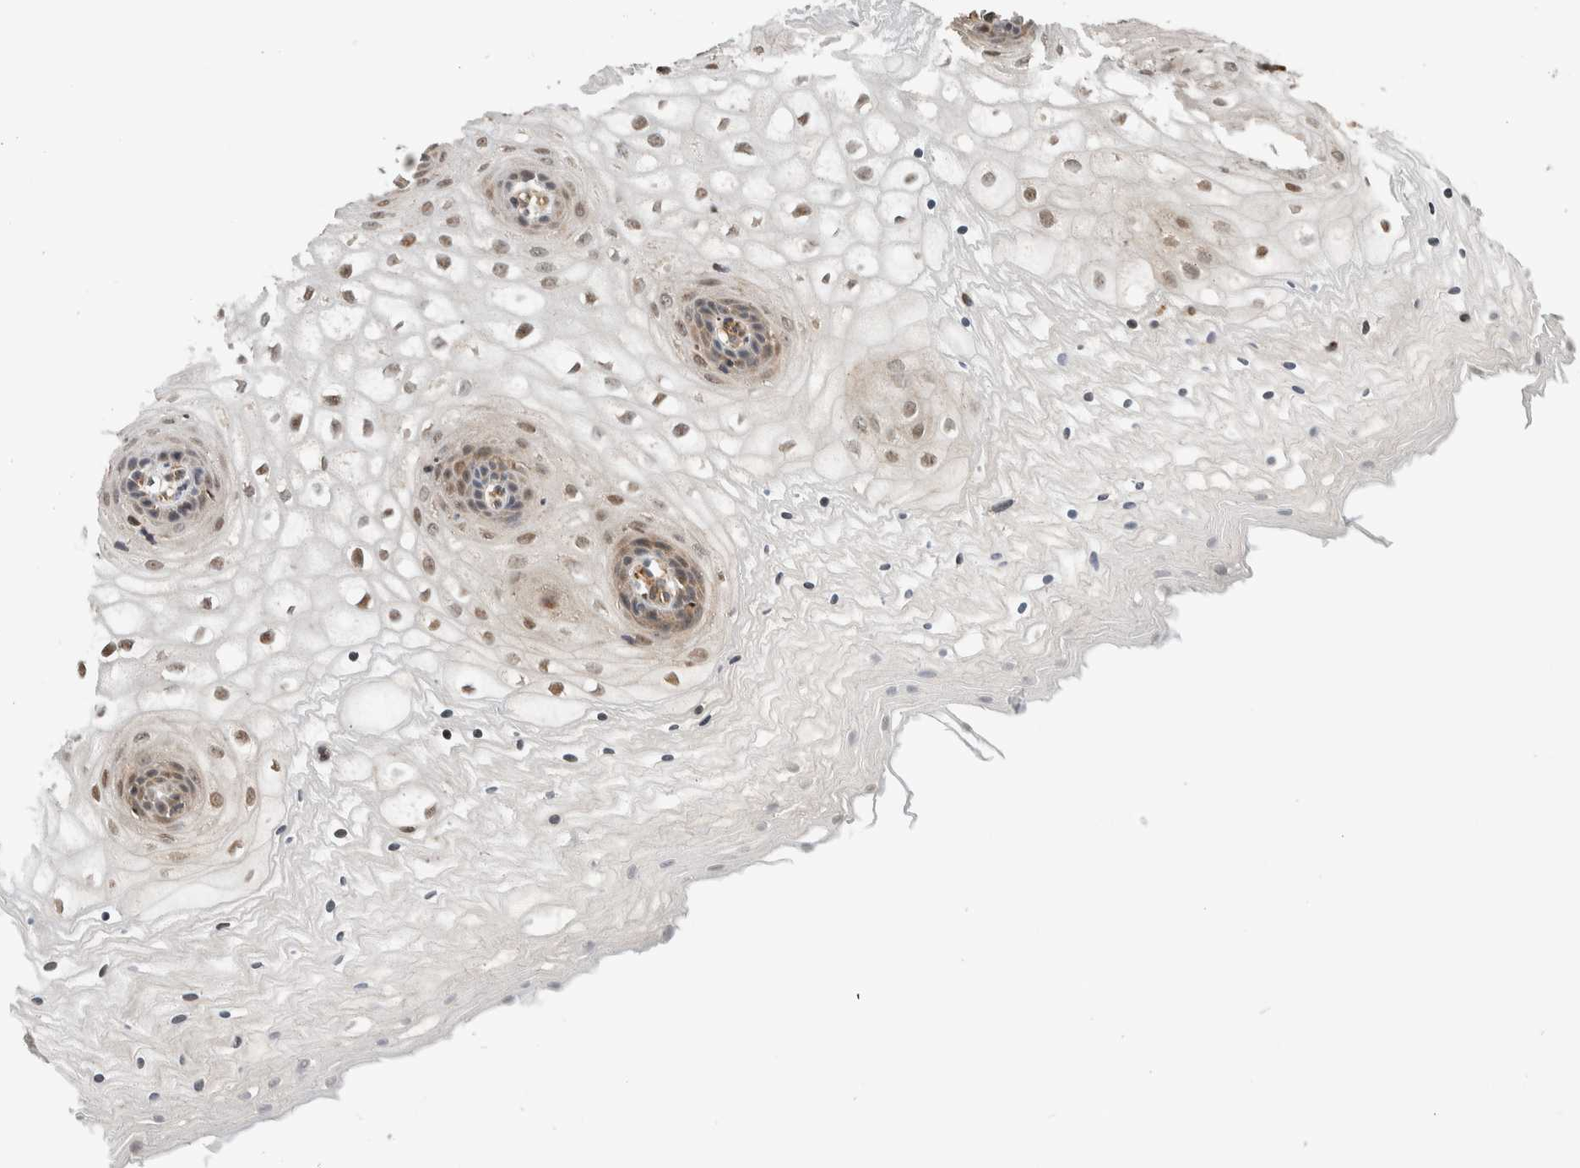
{"staining": {"intensity": "moderate", "quantity": "25%-75%", "location": "cytoplasmic/membranous,nuclear"}, "tissue": "vagina", "cell_type": "Squamous epithelial cells", "image_type": "normal", "snomed": [{"axis": "morphology", "description": "Normal tissue, NOS"}, {"axis": "topography", "description": "Vagina"}], "caption": "An IHC micrograph of normal tissue is shown. Protein staining in brown shows moderate cytoplasmic/membranous,nuclear positivity in vagina within squamous epithelial cells.", "gene": "VPS53", "patient": {"sex": "female", "age": 34}}